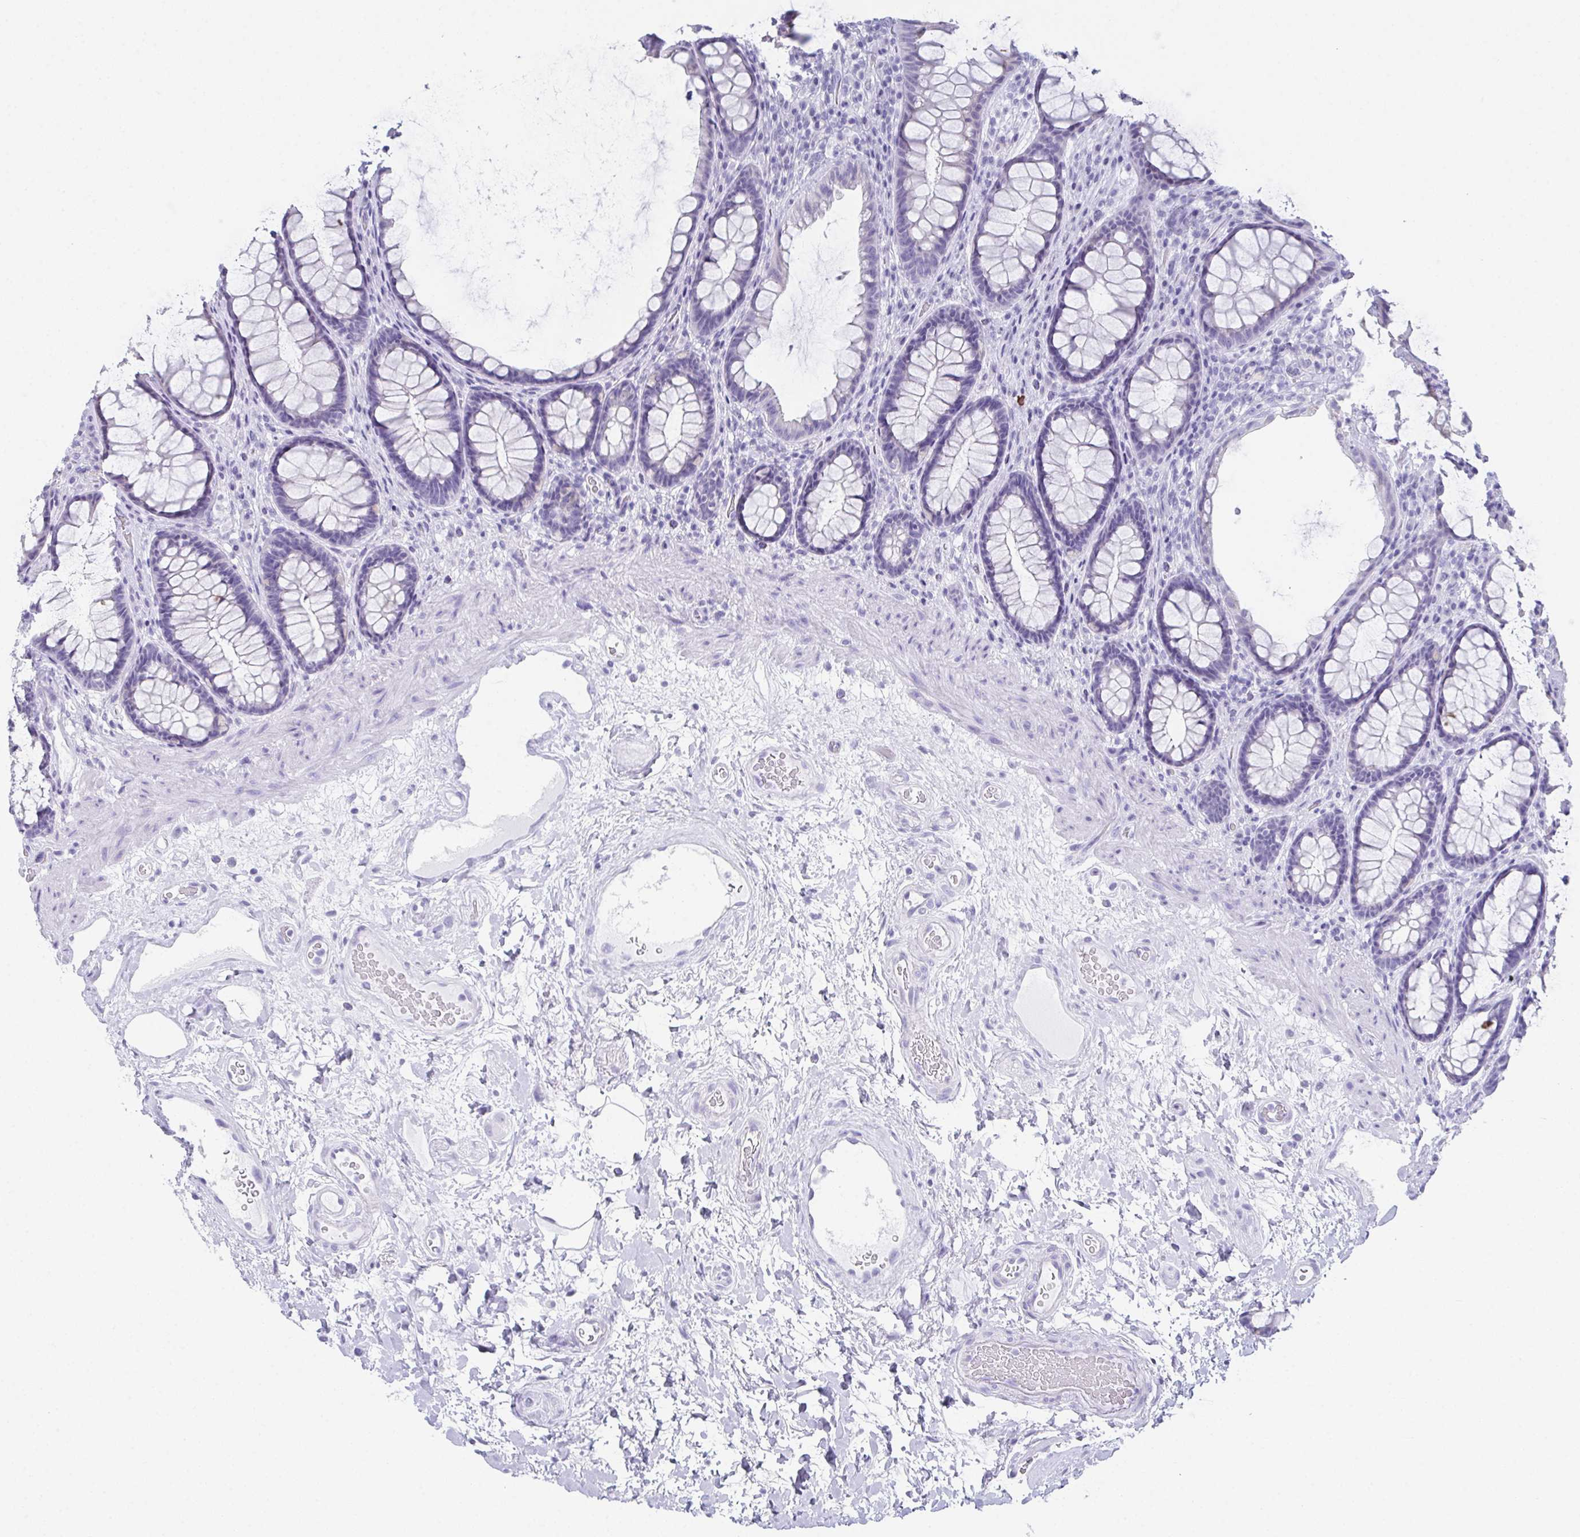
{"staining": {"intensity": "negative", "quantity": "none", "location": "none"}, "tissue": "rectum", "cell_type": "Glandular cells", "image_type": "normal", "snomed": [{"axis": "morphology", "description": "Normal tissue, NOS"}, {"axis": "topography", "description": "Rectum"}], "caption": "The image reveals no significant positivity in glandular cells of rectum. (Stains: DAB IHC with hematoxylin counter stain, Microscopy: brightfield microscopy at high magnification).", "gene": "TEX19", "patient": {"sex": "male", "age": 72}}